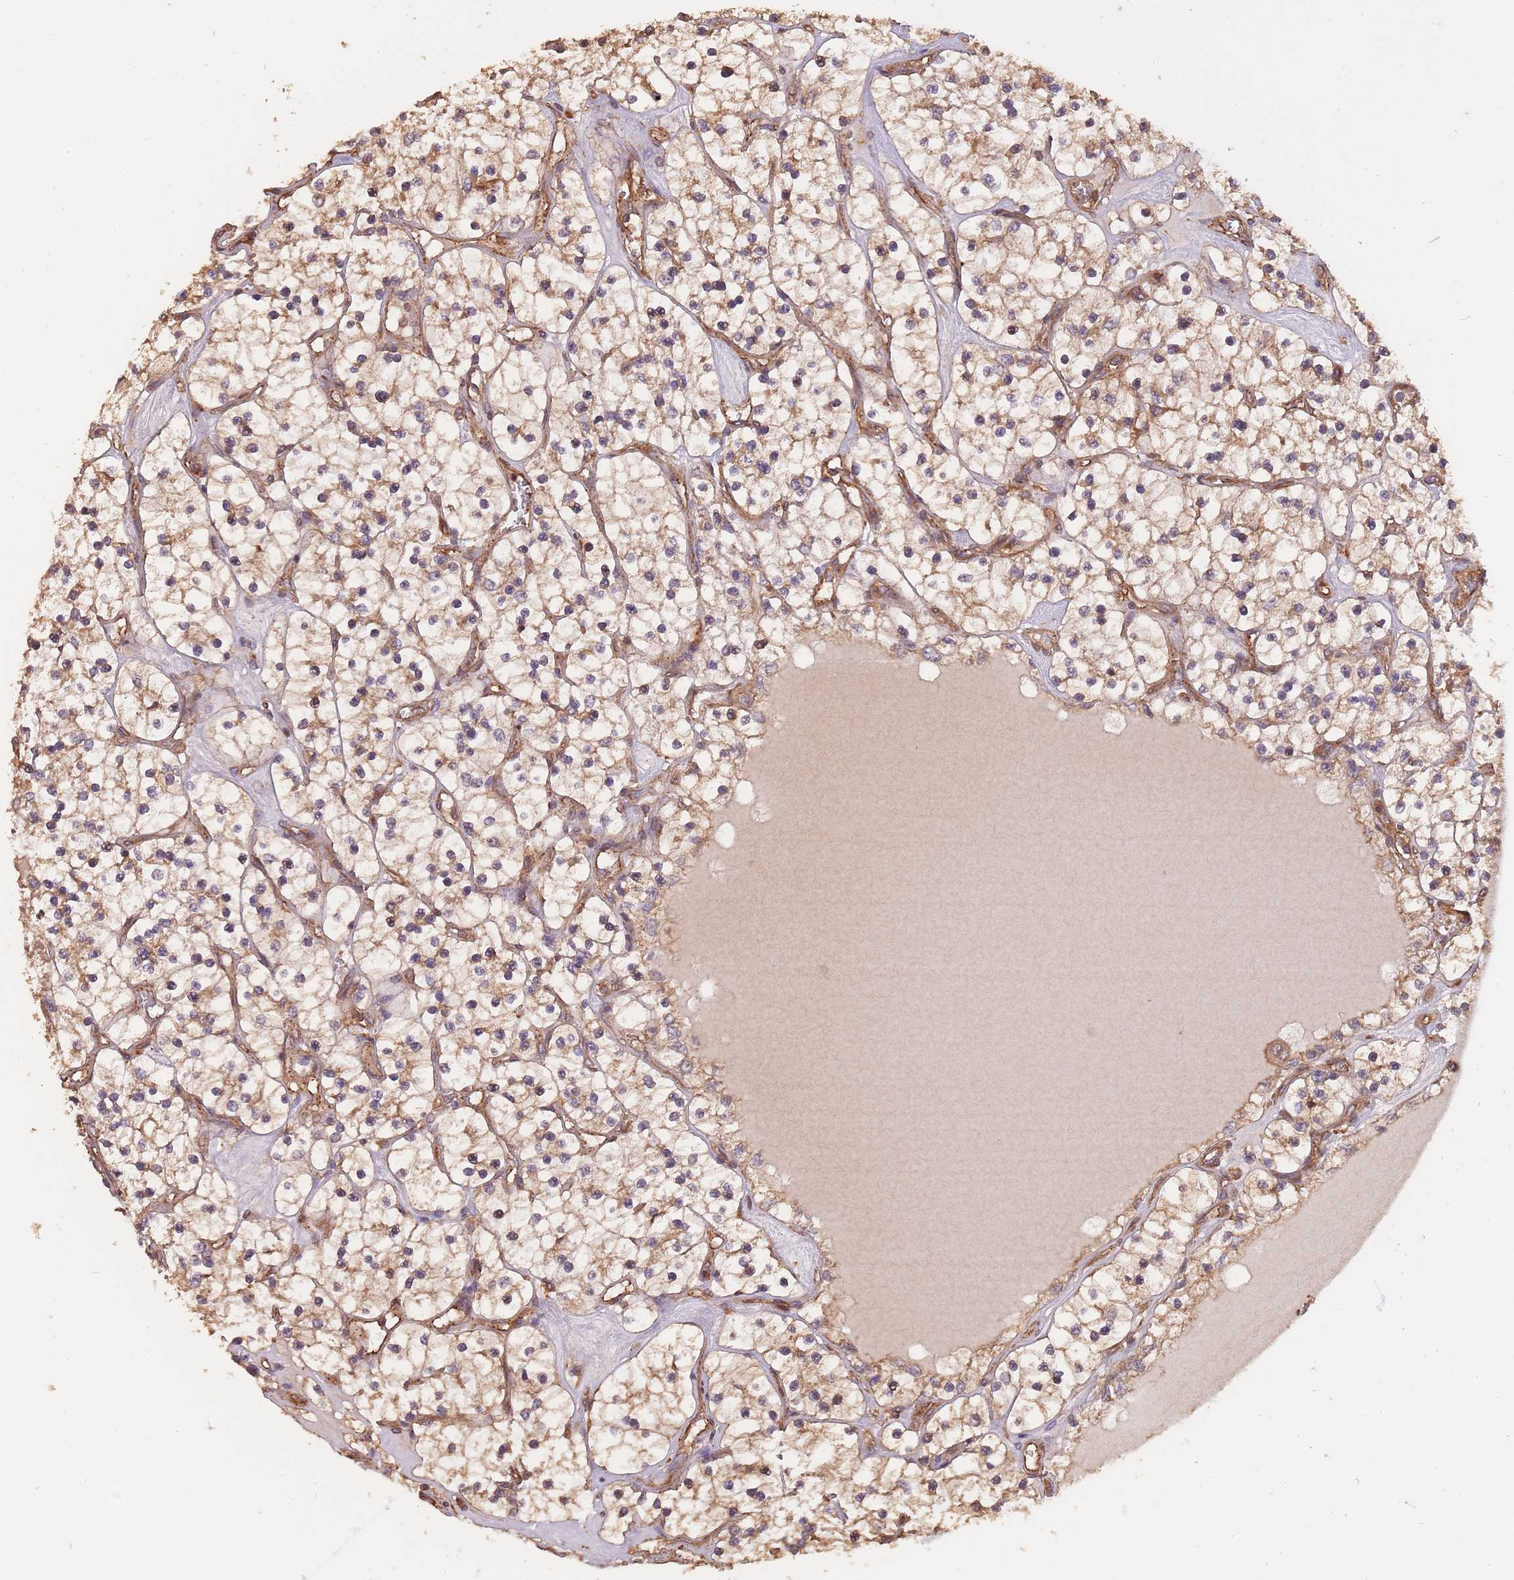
{"staining": {"intensity": "moderate", "quantity": "<25%", "location": "nuclear"}, "tissue": "renal cancer", "cell_type": "Tumor cells", "image_type": "cancer", "snomed": [{"axis": "morphology", "description": "Adenocarcinoma, NOS"}, {"axis": "topography", "description": "Kidney"}], "caption": "There is low levels of moderate nuclear expression in tumor cells of renal cancer (adenocarcinoma), as demonstrated by immunohistochemical staining (brown color).", "gene": "ARMH3", "patient": {"sex": "female", "age": 69}}